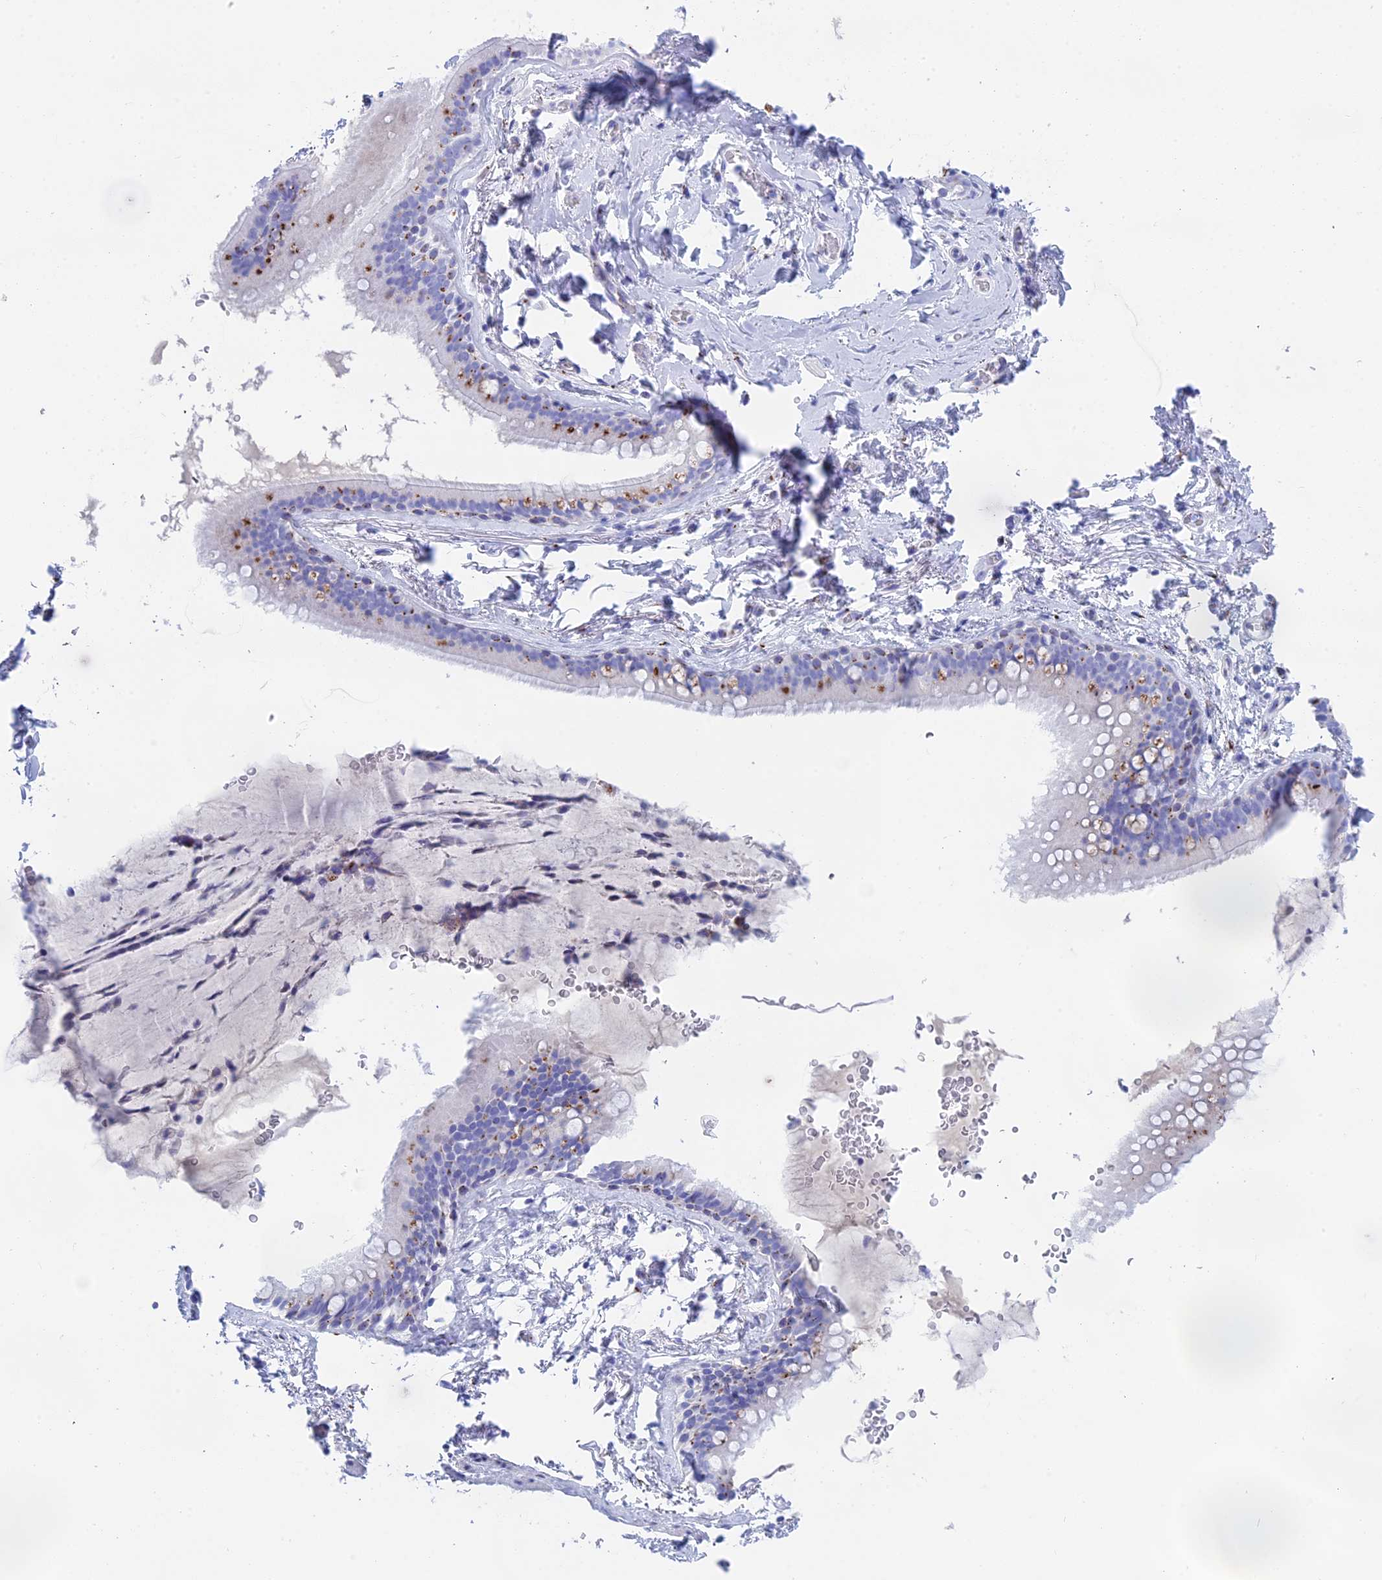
{"staining": {"intensity": "negative", "quantity": "none", "location": "none"}, "tissue": "adipose tissue", "cell_type": "Adipocytes", "image_type": "normal", "snomed": [{"axis": "morphology", "description": "Normal tissue, NOS"}, {"axis": "topography", "description": "Lymph node"}, {"axis": "topography", "description": "Bronchus"}], "caption": "Photomicrograph shows no protein positivity in adipocytes of benign adipose tissue.", "gene": "ERICH4", "patient": {"sex": "male", "age": 63}}